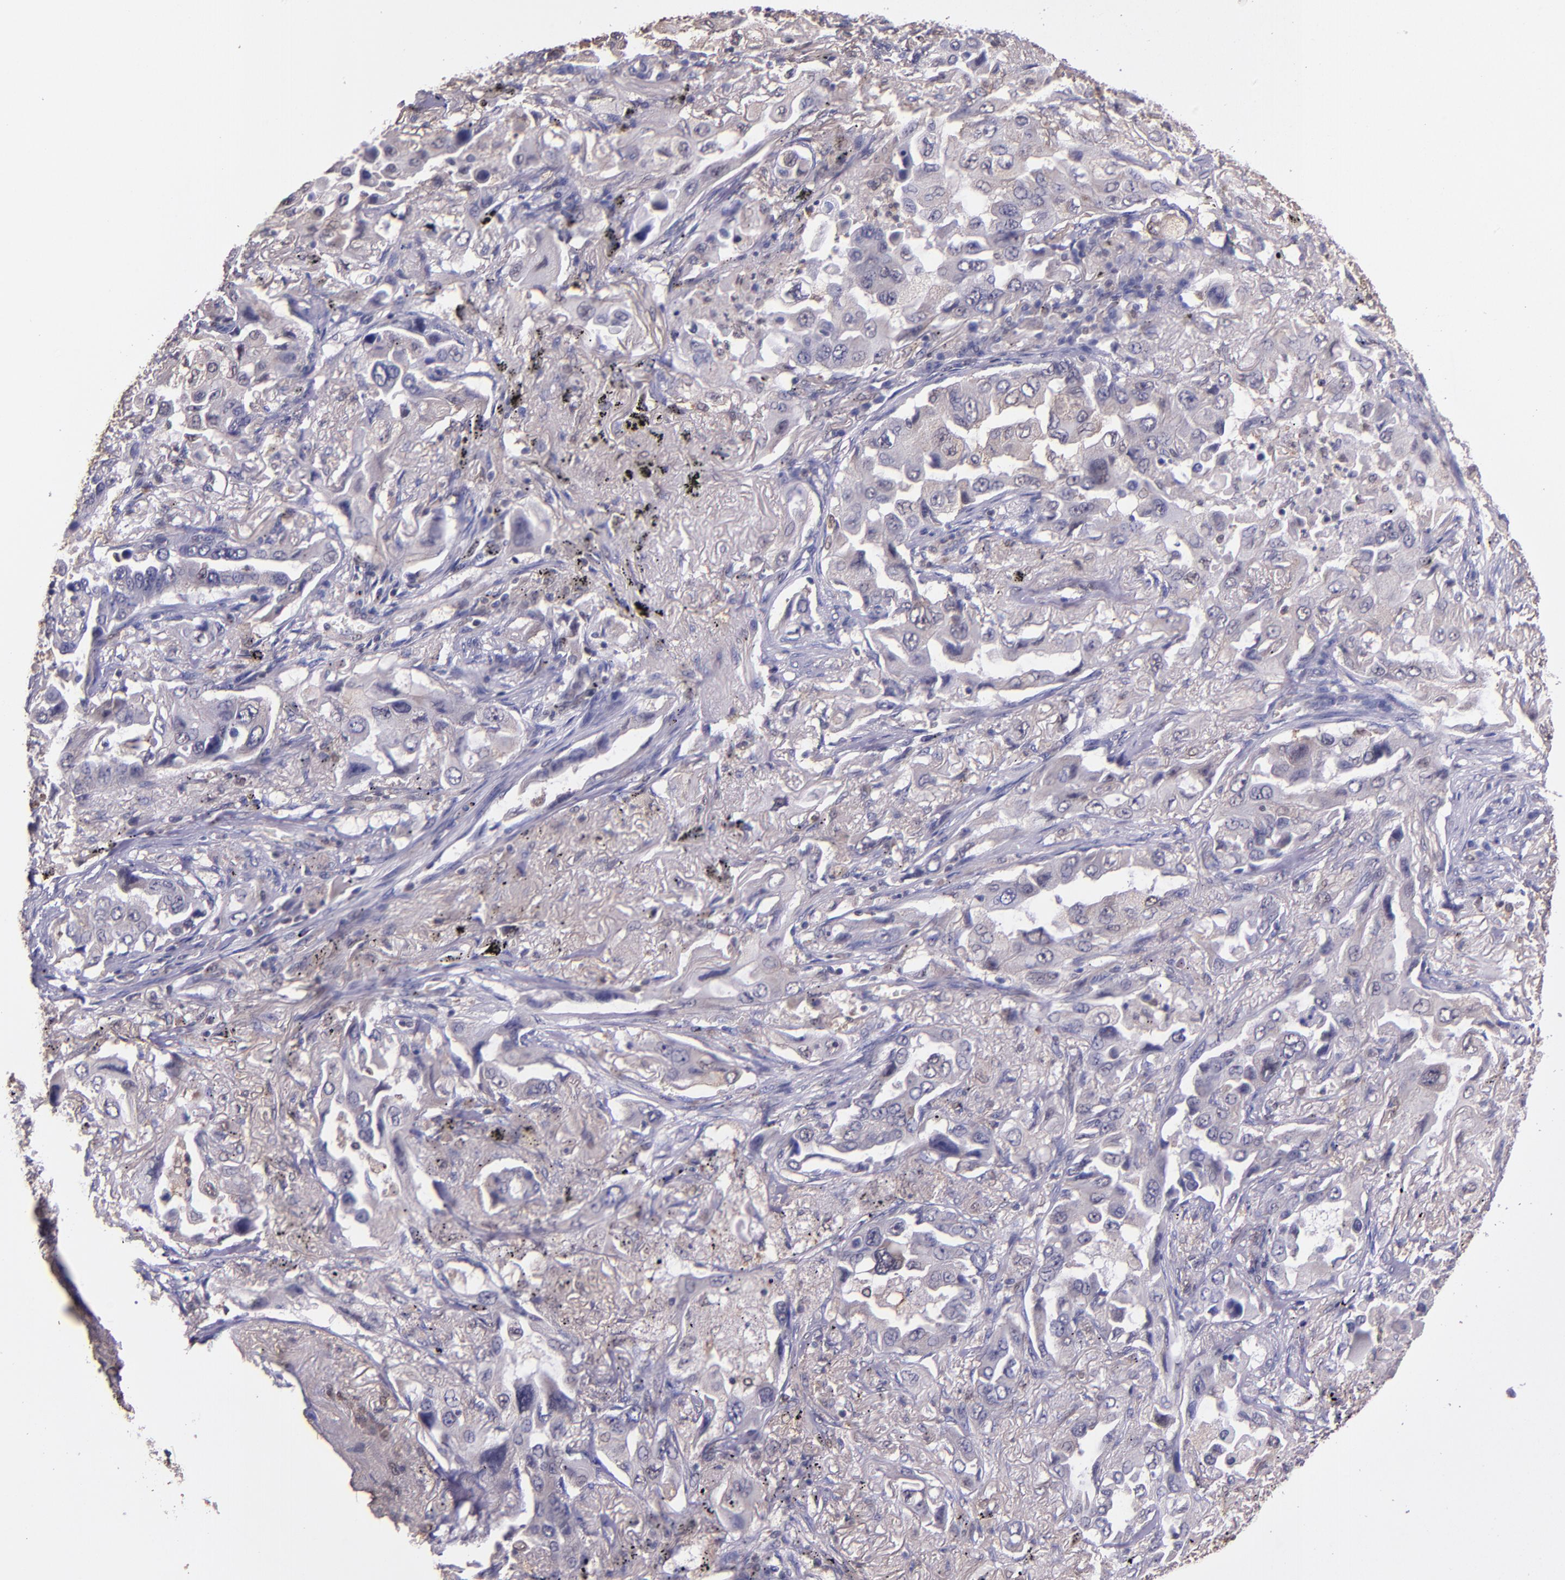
{"staining": {"intensity": "negative", "quantity": "none", "location": "none"}, "tissue": "lung cancer", "cell_type": "Tumor cells", "image_type": "cancer", "snomed": [{"axis": "morphology", "description": "Adenocarcinoma, NOS"}, {"axis": "topography", "description": "Lung"}], "caption": "IHC of lung cancer exhibits no positivity in tumor cells.", "gene": "STAT6", "patient": {"sex": "female", "age": 65}}